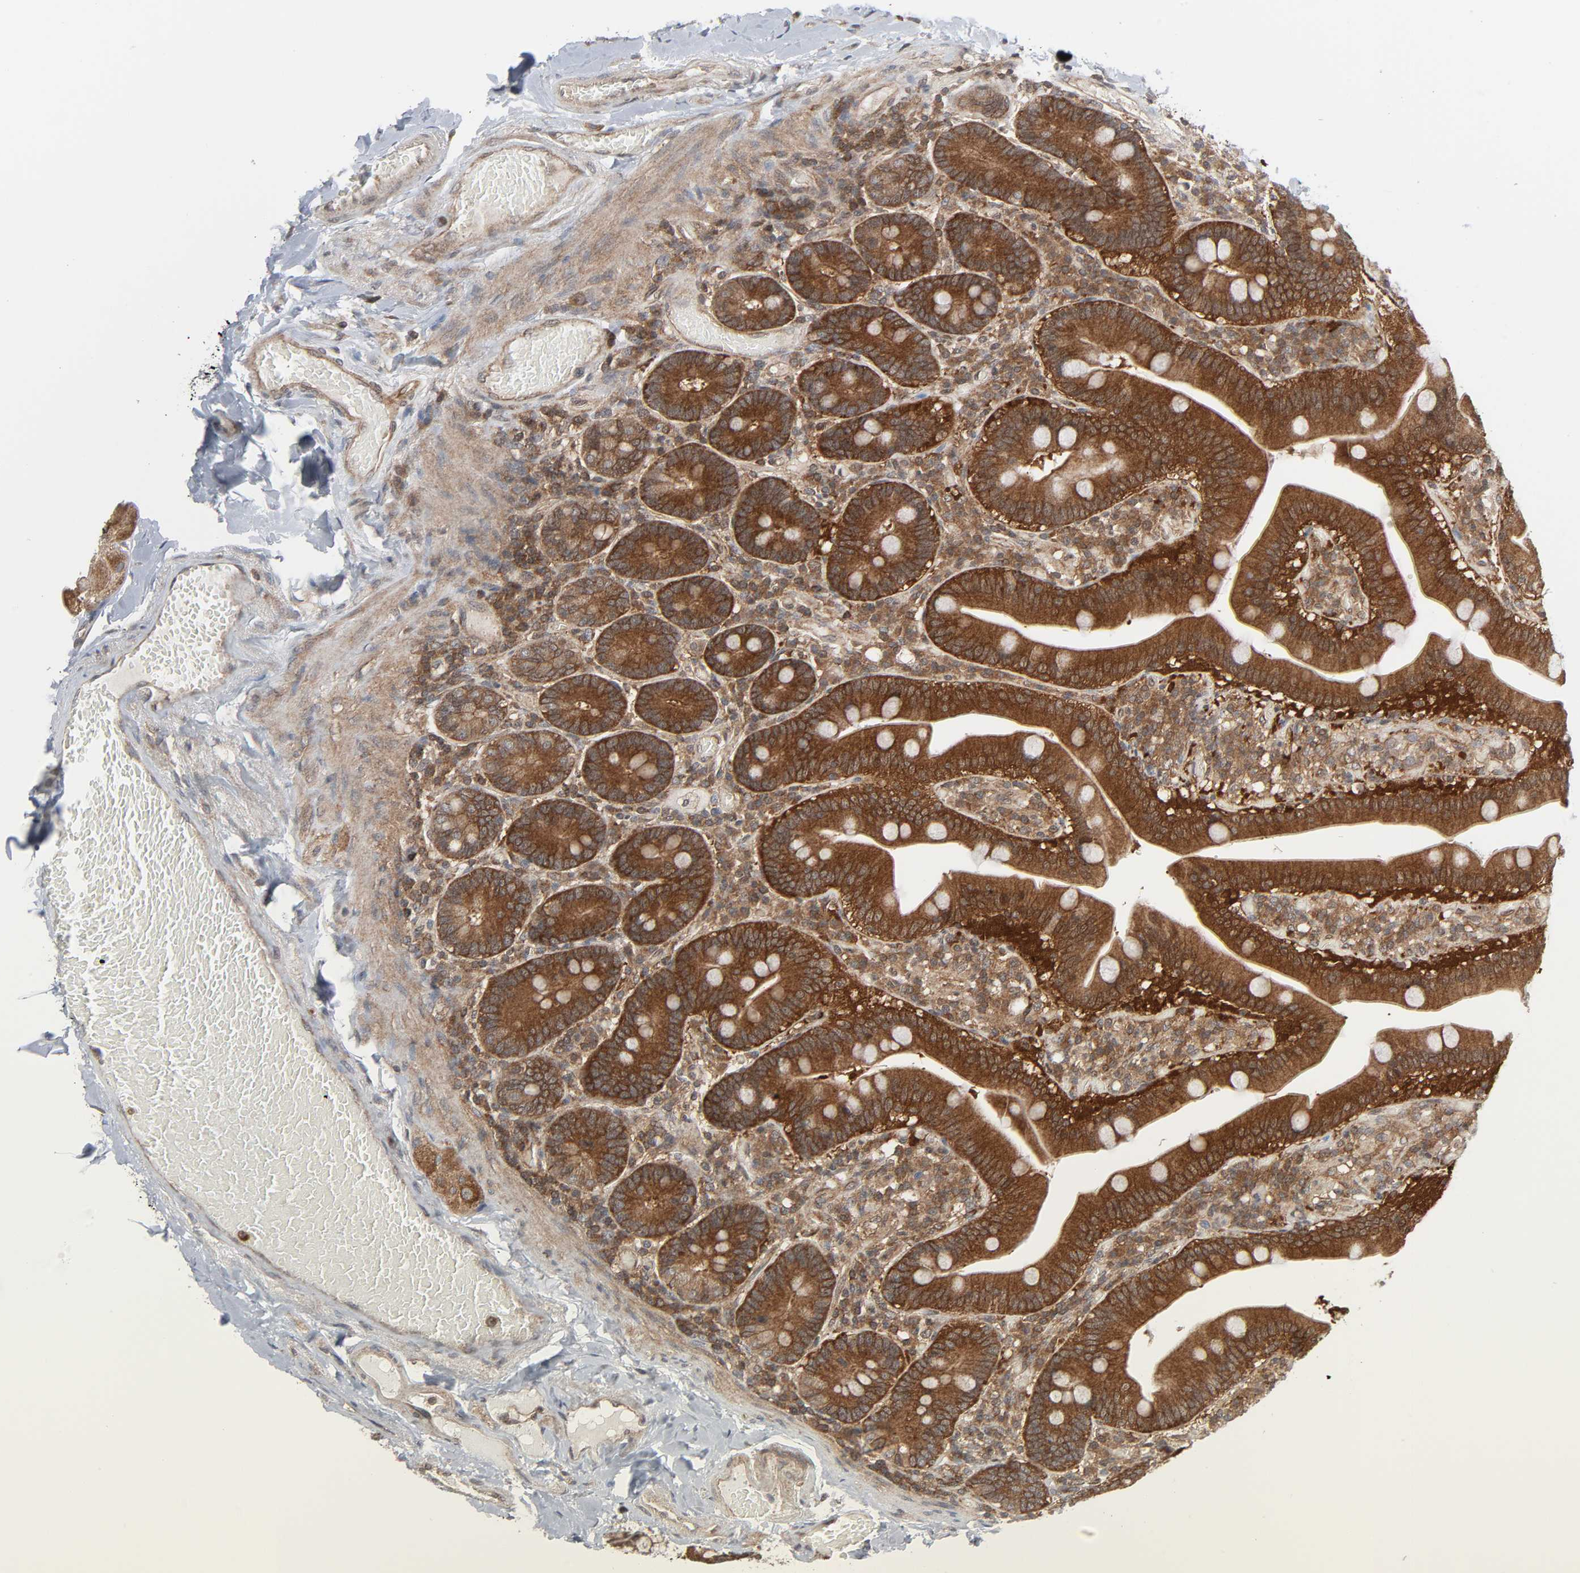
{"staining": {"intensity": "strong", "quantity": ">75%", "location": "cytoplasmic/membranous"}, "tissue": "duodenum", "cell_type": "Glandular cells", "image_type": "normal", "snomed": [{"axis": "morphology", "description": "Normal tissue, NOS"}, {"axis": "topography", "description": "Duodenum"}], "caption": "An IHC histopathology image of unremarkable tissue is shown. Protein staining in brown labels strong cytoplasmic/membranous positivity in duodenum within glandular cells. (DAB = brown stain, brightfield microscopy at high magnification).", "gene": "GSK3A", "patient": {"sex": "male", "age": 66}}